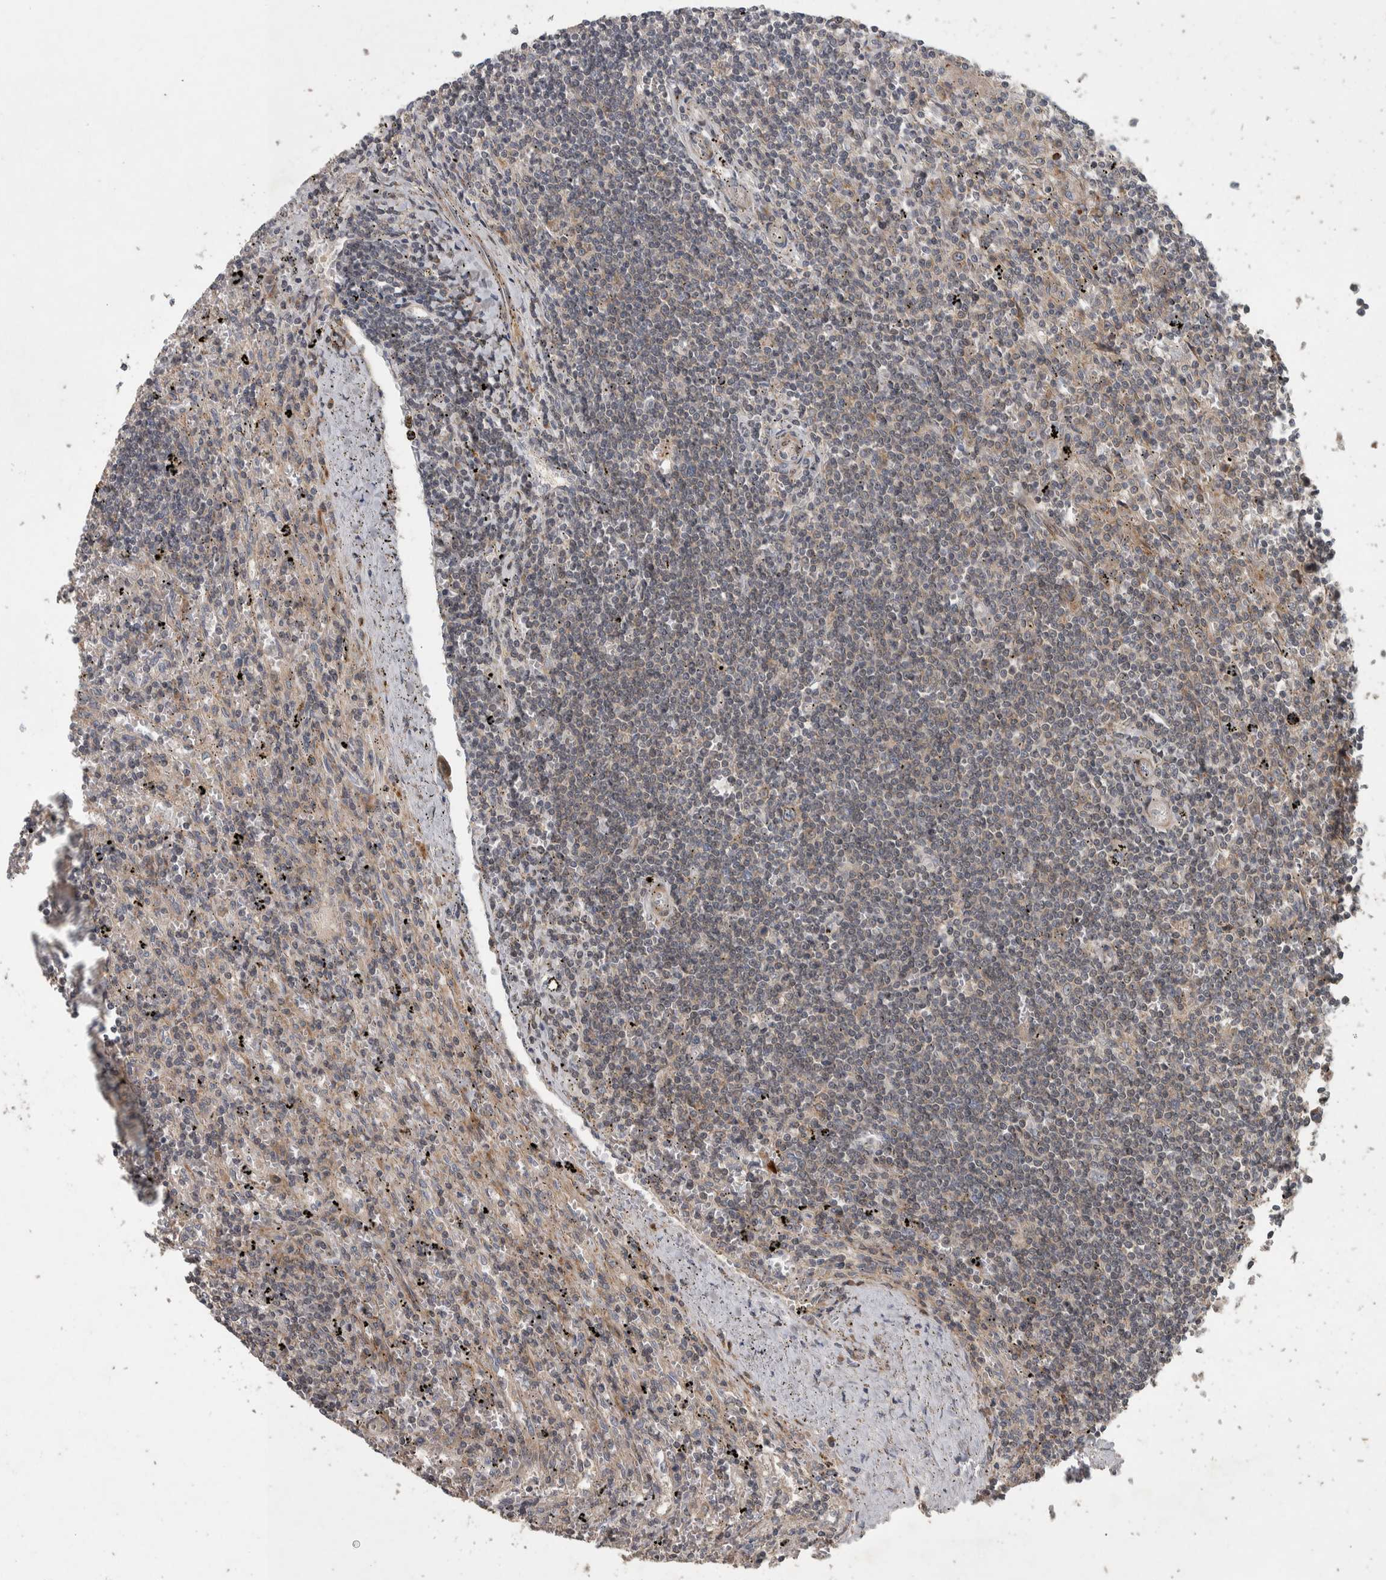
{"staining": {"intensity": "weak", "quantity": "<25%", "location": "cytoplasmic/membranous"}, "tissue": "lymphoma", "cell_type": "Tumor cells", "image_type": "cancer", "snomed": [{"axis": "morphology", "description": "Malignant lymphoma, non-Hodgkin's type, Low grade"}, {"axis": "topography", "description": "Spleen"}], "caption": "Tumor cells show no significant expression in lymphoma.", "gene": "ERAL1", "patient": {"sex": "male", "age": 76}}